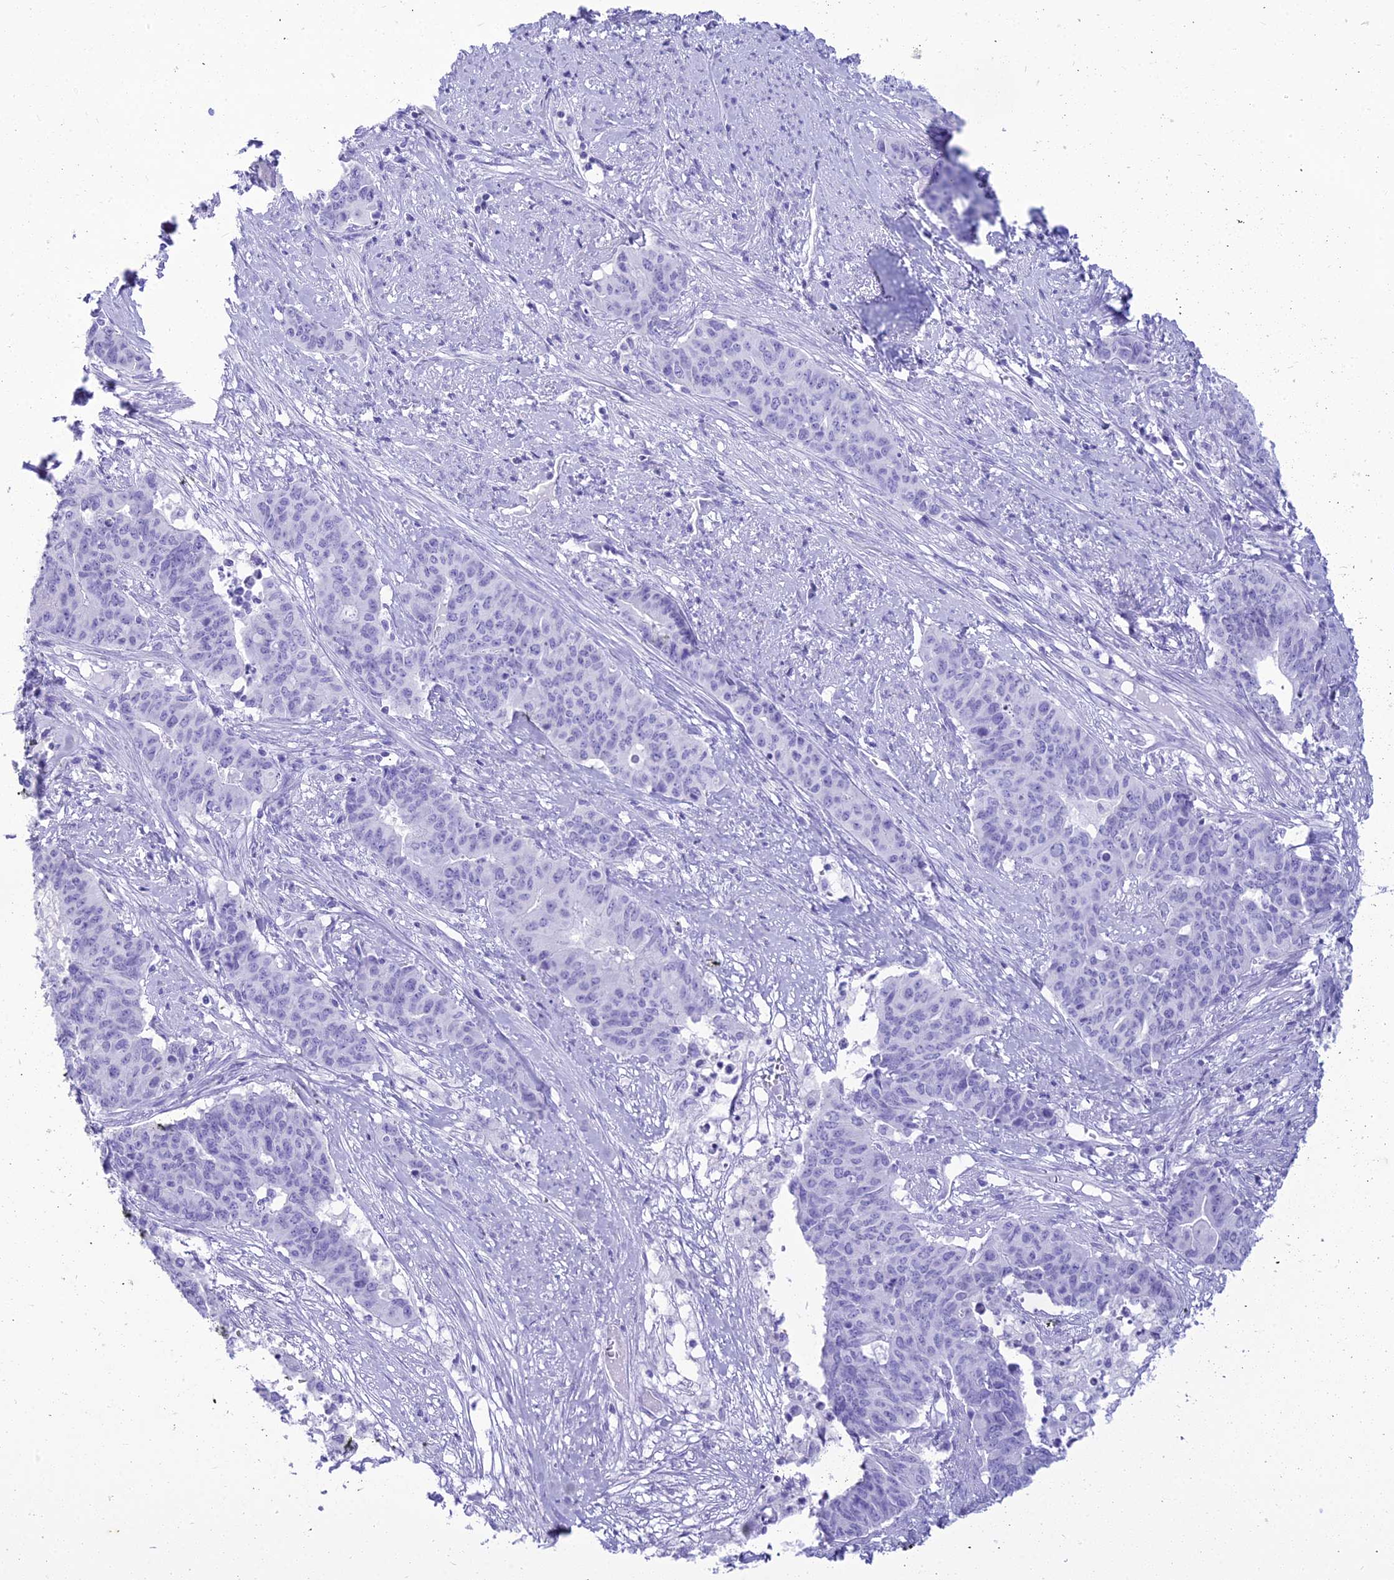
{"staining": {"intensity": "negative", "quantity": "none", "location": "none"}, "tissue": "endometrial cancer", "cell_type": "Tumor cells", "image_type": "cancer", "snomed": [{"axis": "morphology", "description": "Adenocarcinoma, NOS"}, {"axis": "topography", "description": "Endometrium"}], "caption": "High power microscopy micrograph of an immunohistochemistry histopathology image of endometrial cancer, revealing no significant expression in tumor cells.", "gene": "ZNF442", "patient": {"sex": "female", "age": 59}}